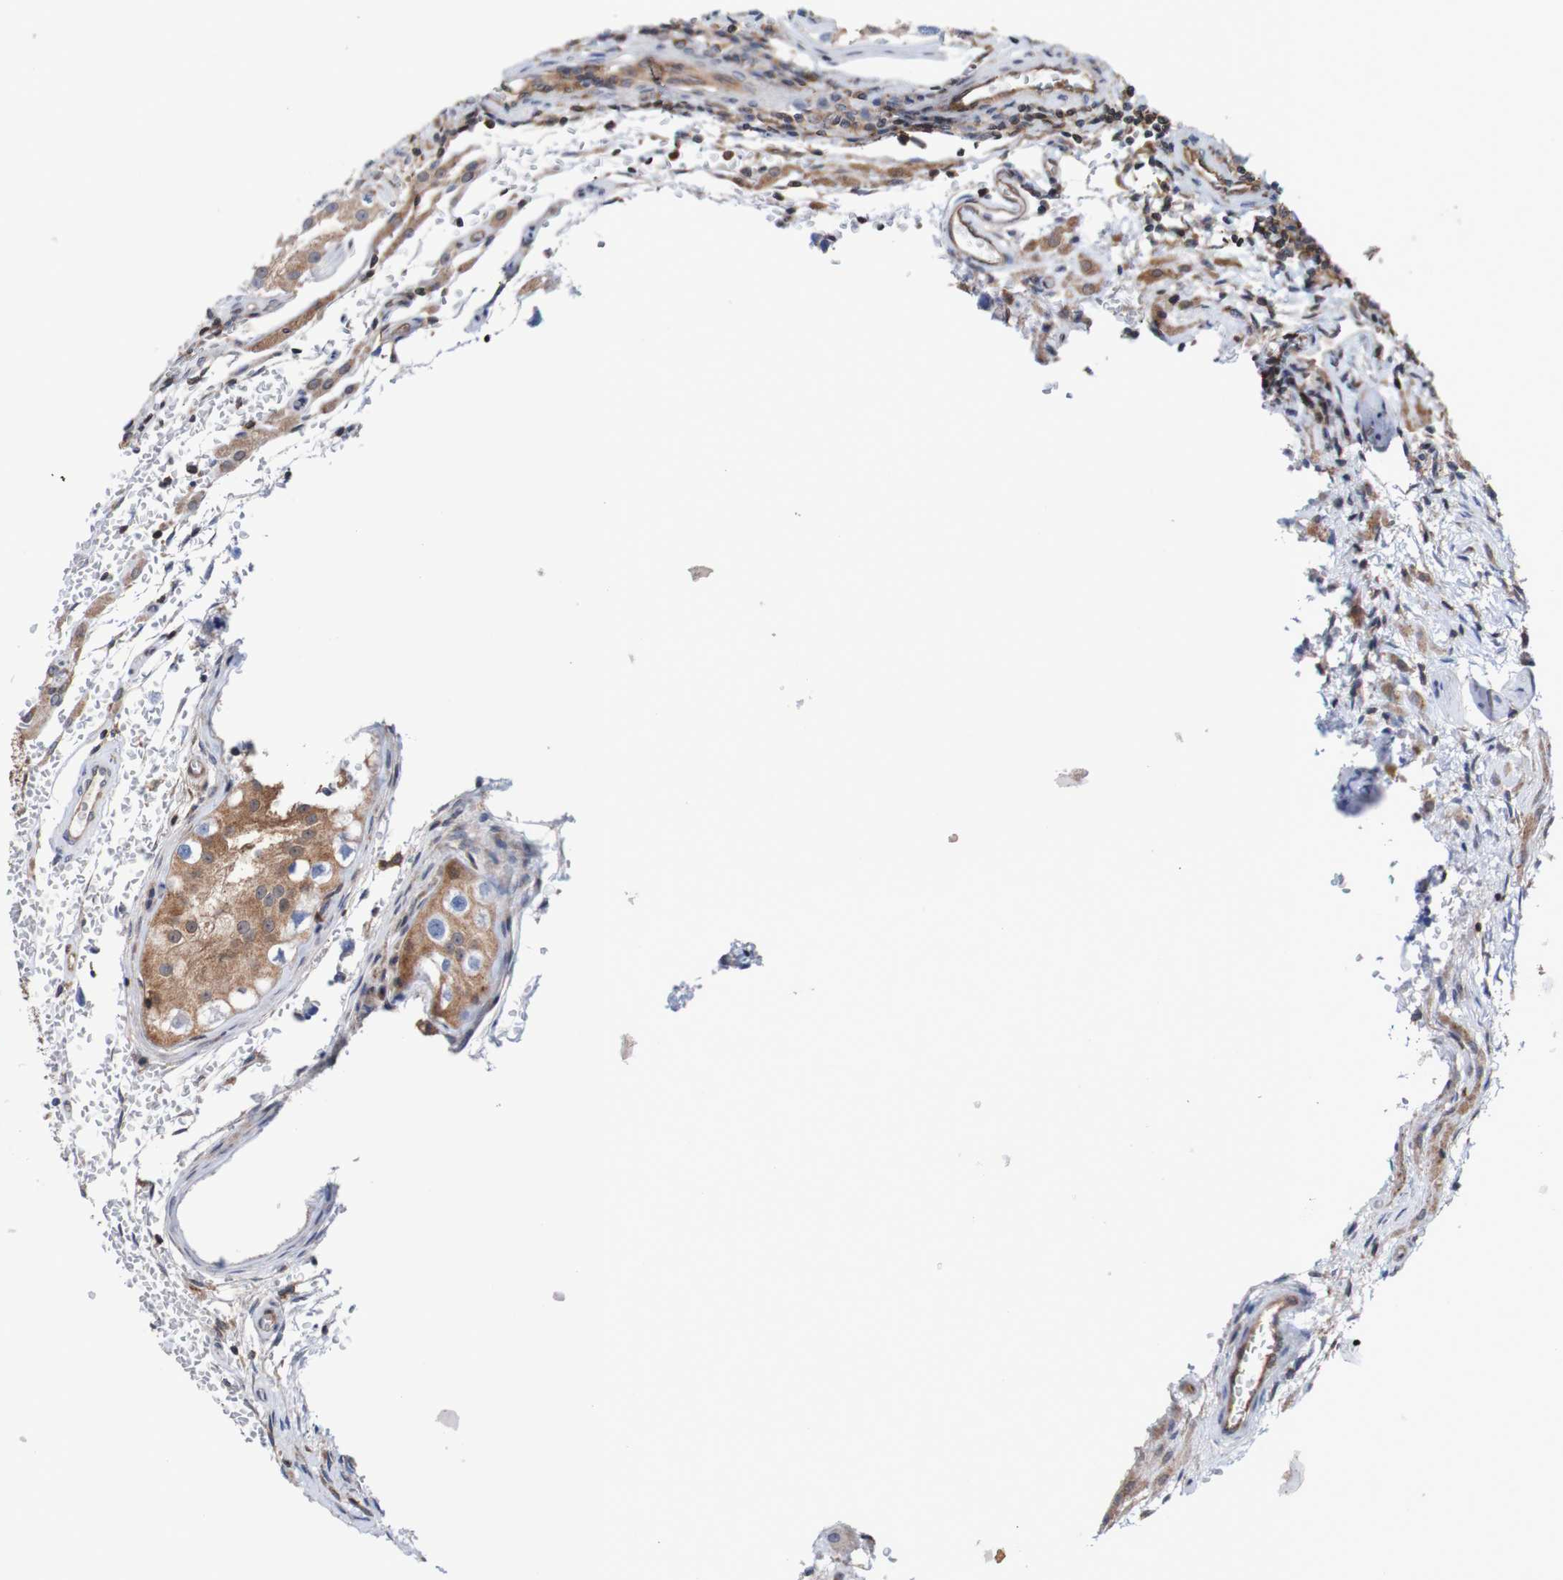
{"staining": {"intensity": "moderate", "quantity": ">75%", "location": "cytoplasmic/membranous"}, "tissue": "testis cancer", "cell_type": "Tumor cells", "image_type": "cancer", "snomed": [{"axis": "morphology", "description": "Carcinoma, Embryonal, NOS"}, {"axis": "topography", "description": "Testis"}], "caption": "Human testis cancer stained with a protein marker displays moderate staining in tumor cells.", "gene": "RIGI", "patient": {"sex": "male", "age": 21}}